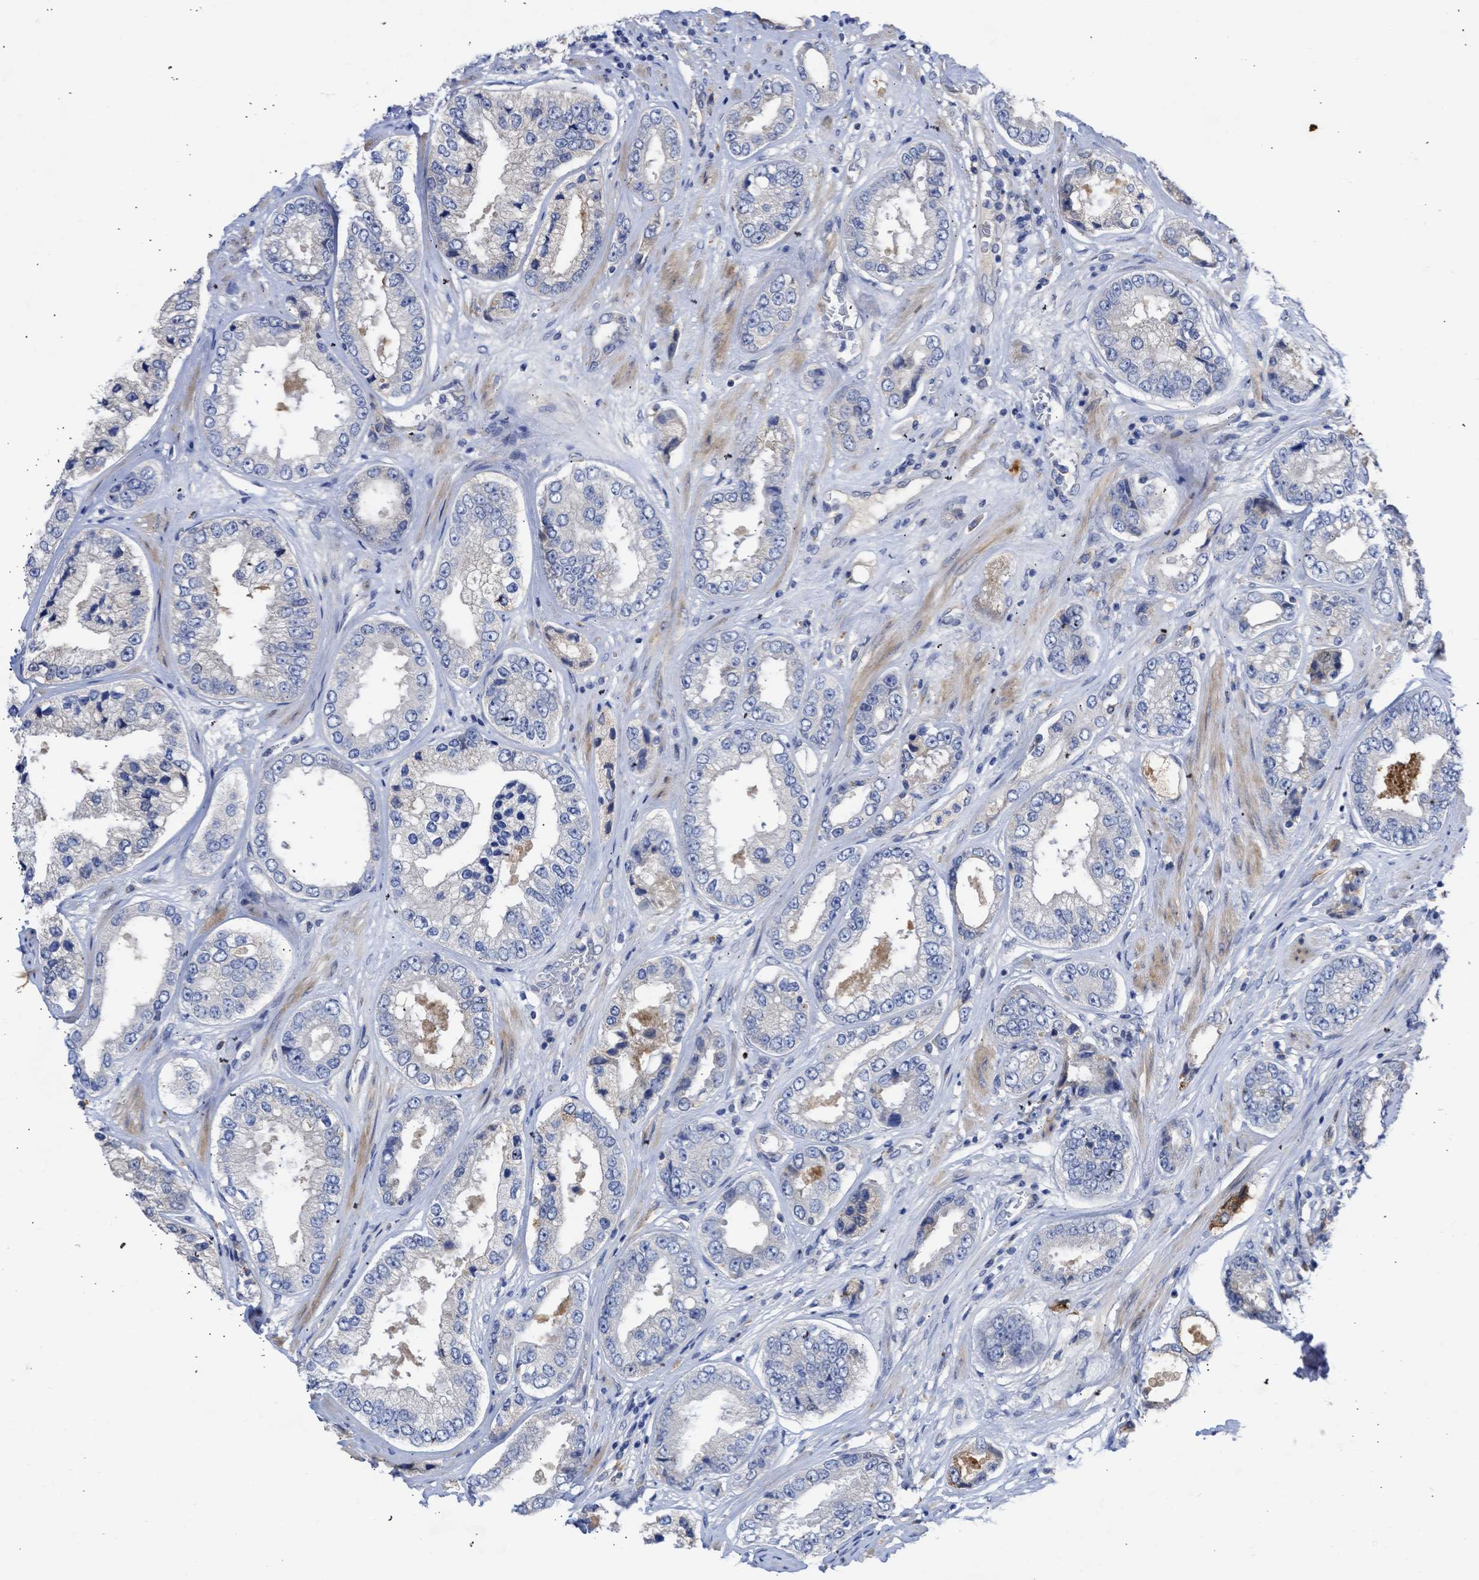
{"staining": {"intensity": "negative", "quantity": "none", "location": "none"}, "tissue": "prostate cancer", "cell_type": "Tumor cells", "image_type": "cancer", "snomed": [{"axis": "morphology", "description": "Adenocarcinoma, High grade"}, {"axis": "topography", "description": "Prostate"}], "caption": "This micrograph is of prostate cancer stained with IHC to label a protein in brown with the nuclei are counter-stained blue. There is no positivity in tumor cells.", "gene": "ARHGEF4", "patient": {"sex": "male", "age": 61}}